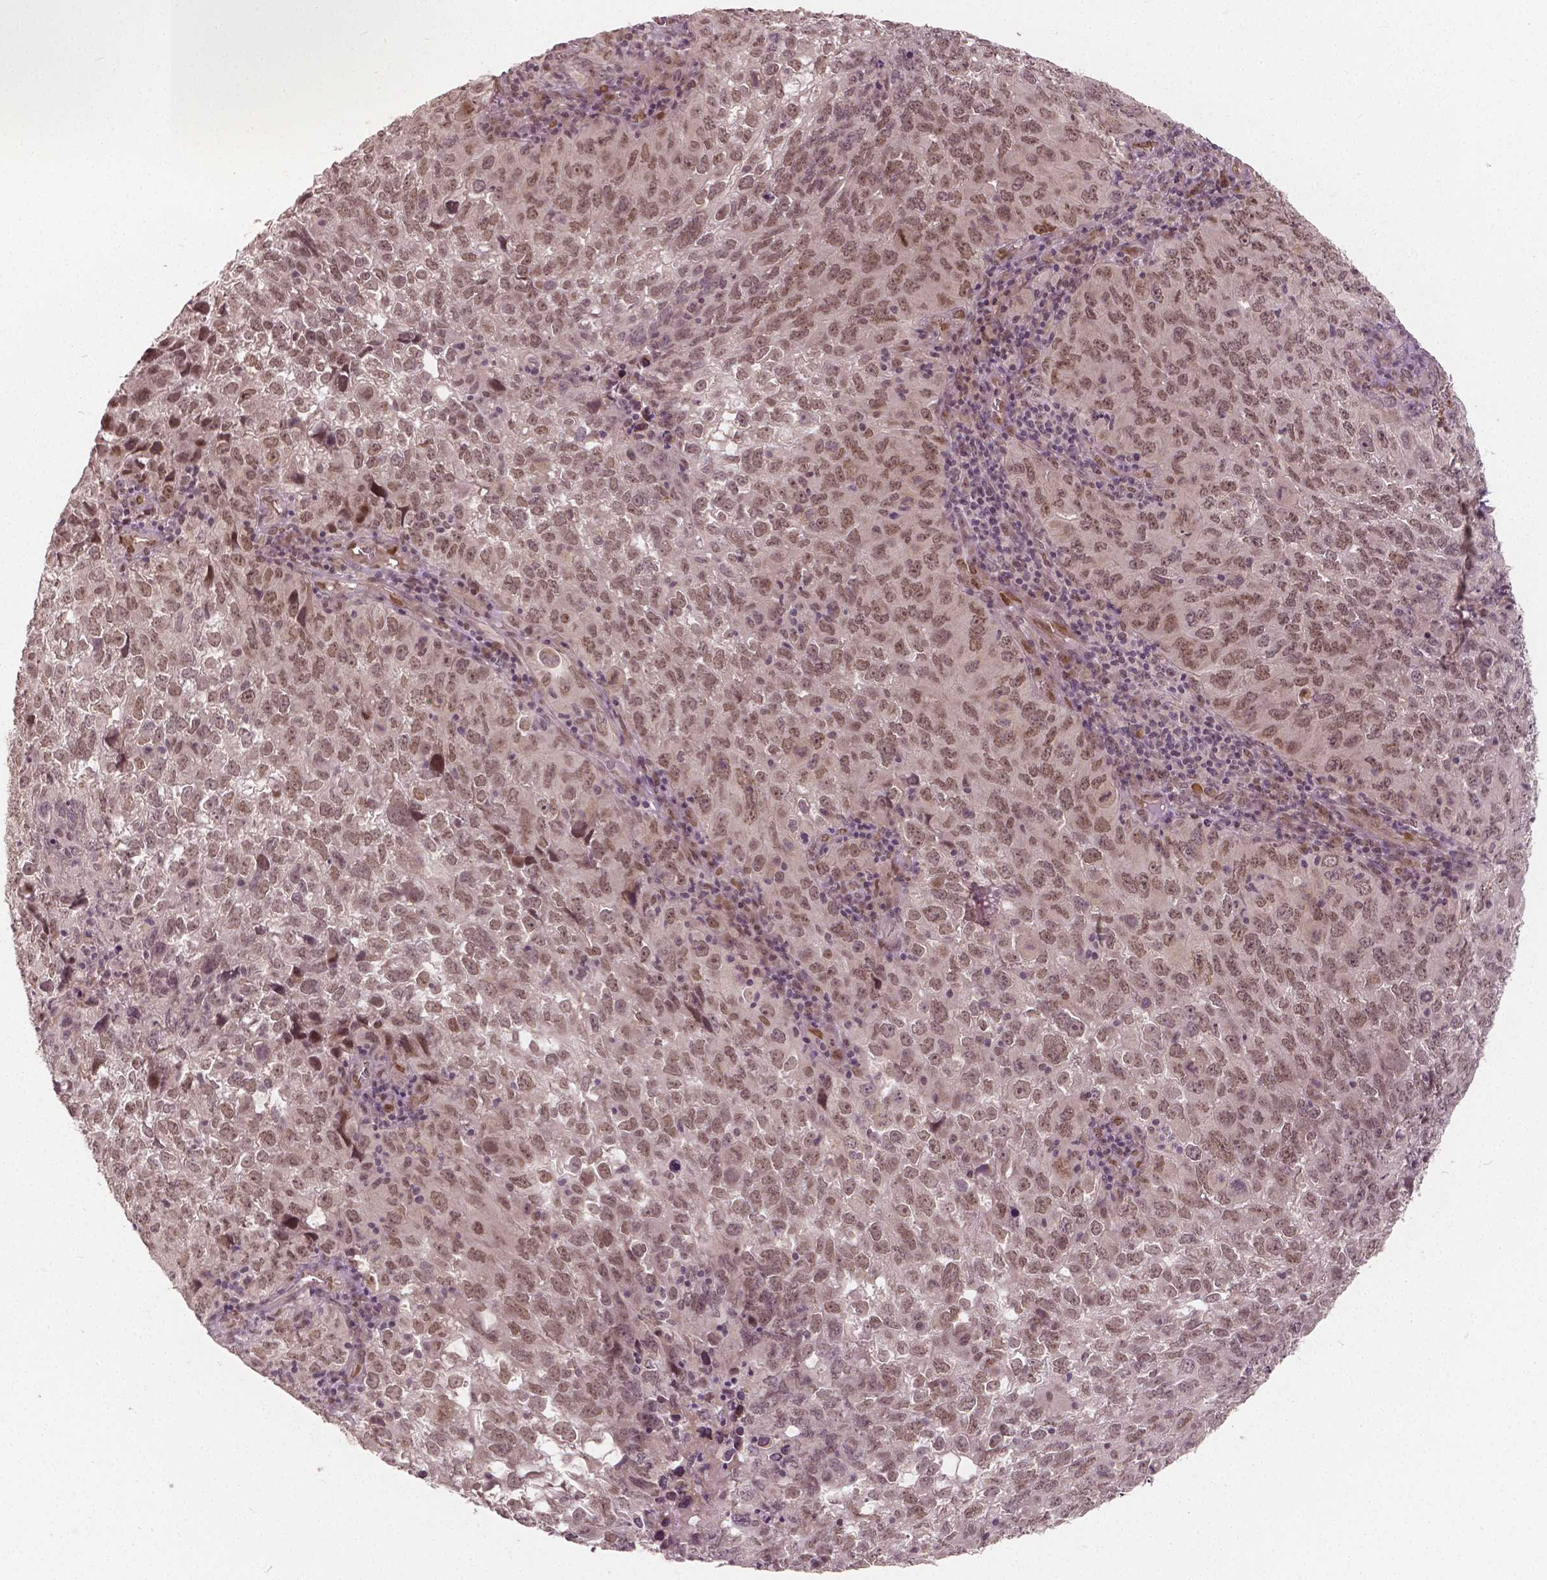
{"staining": {"intensity": "weak", "quantity": ">75%", "location": "nuclear"}, "tissue": "cervical cancer", "cell_type": "Tumor cells", "image_type": "cancer", "snomed": [{"axis": "morphology", "description": "Squamous cell carcinoma, NOS"}, {"axis": "topography", "description": "Cervix"}], "caption": "The image displays a brown stain indicating the presence of a protein in the nuclear of tumor cells in squamous cell carcinoma (cervical).", "gene": "HMBOX1", "patient": {"sex": "female", "age": 55}}